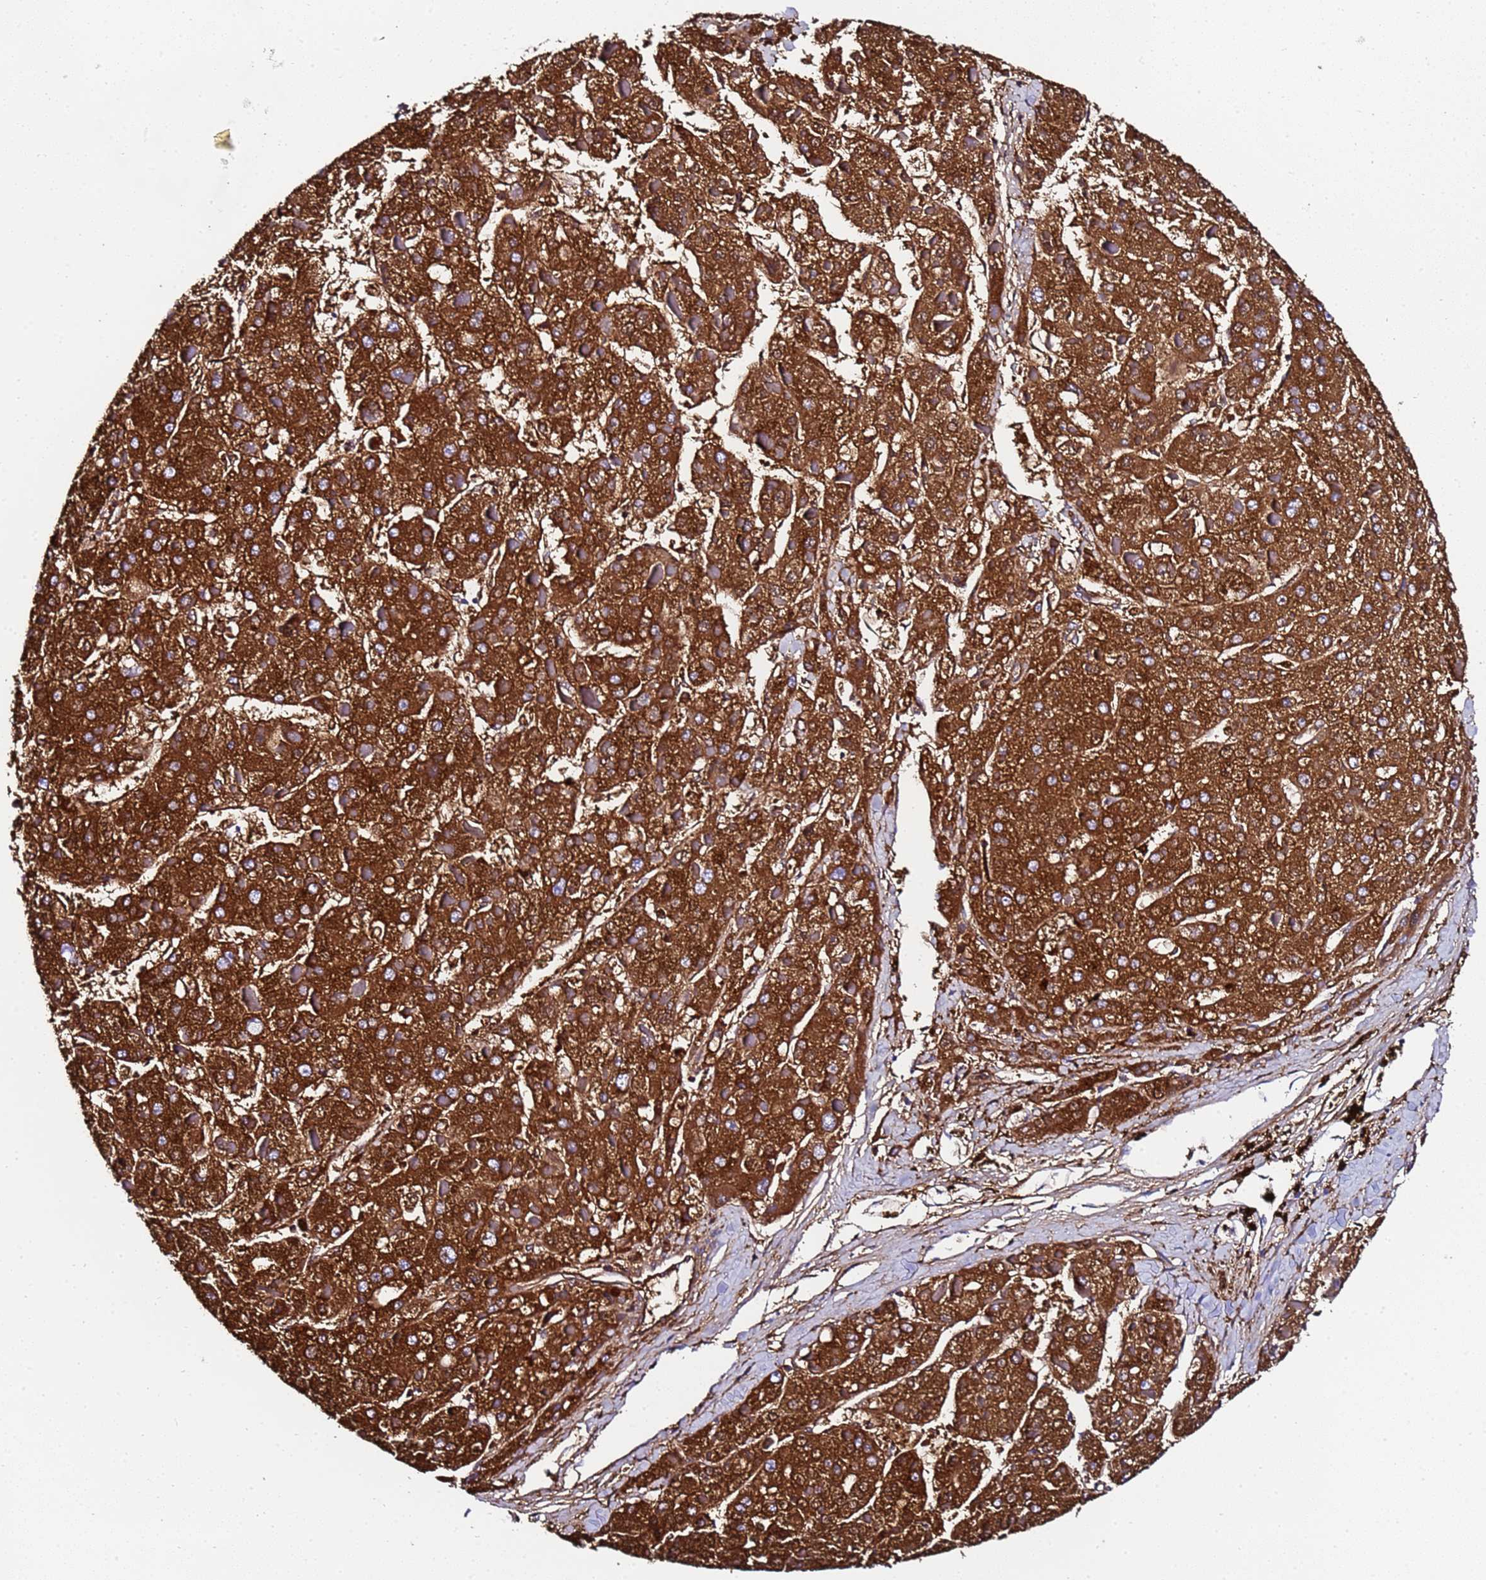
{"staining": {"intensity": "strong", "quantity": ">75%", "location": "cytoplasmic/membranous"}, "tissue": "liver cancer", "cell_type": "Tumor cells", "image_type": "cancer", "snomed": [{"axis": "morphology", "description": "Carcinoma, Hepatocellular, NOS"}, {"axis": "topography", "description": "Liver"}], "caption": "Immunohistochemistry staining of liver cancer, which demonstrates high levels of strong cytoplasmic/membranous expression in approximately >75% of tumor cells indicating strong cytoplasmic/membranous protein expression. The staining was performed using DAB (3,3'-diaminobenzidine) (brown) for protein detection and nuclei were counterstained in hematoxylin (blue).", "gene": "FTL", "patient": {"sex": "female", "age": 73}}